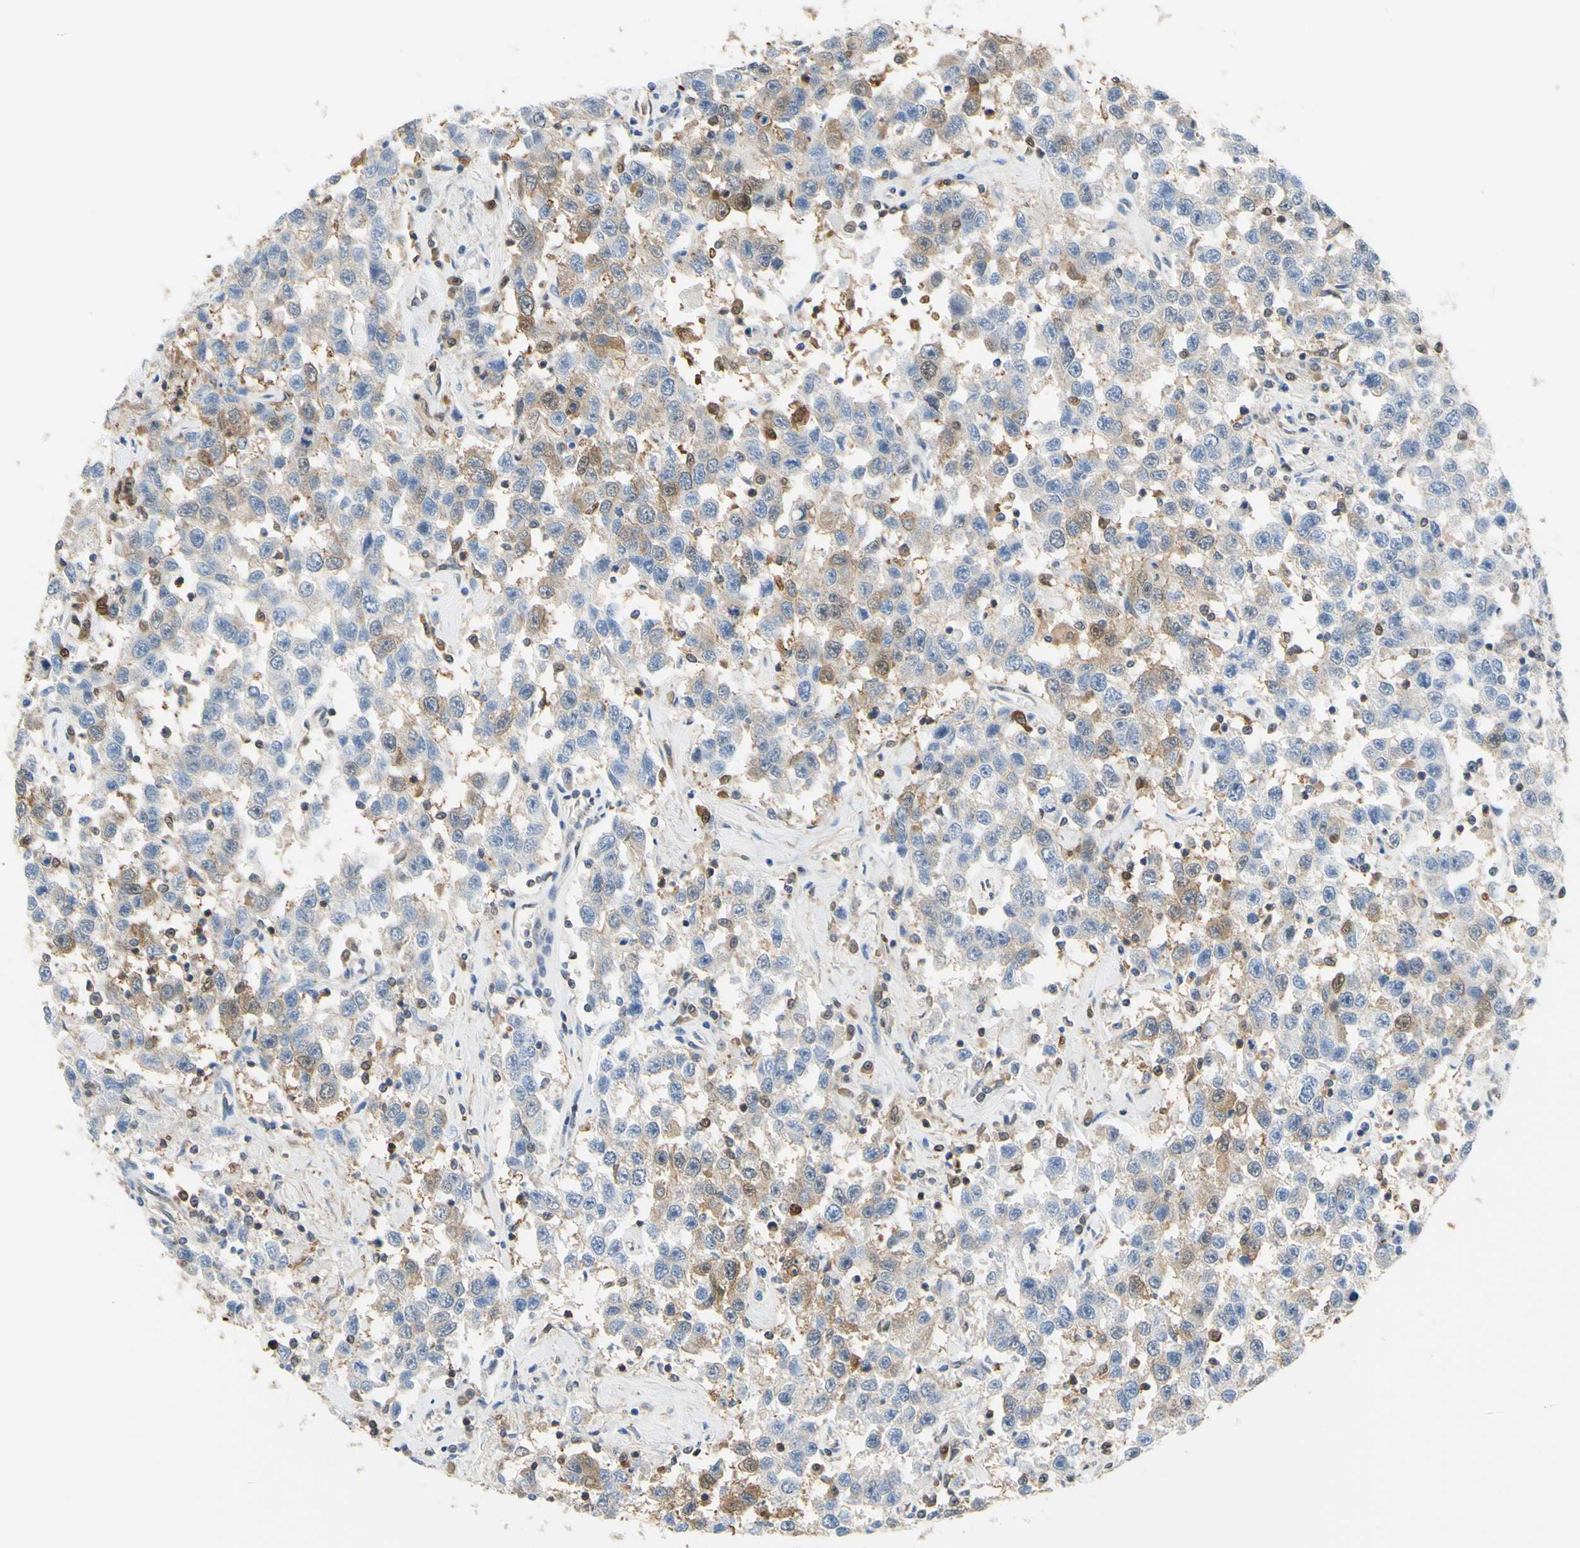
{"staining": {"intensity": "weak", "quantity": "25%-75%", "location": "cytoplasmic/membranous"}, "tissue": "testis cancer", "cell_type": "Tumor cells", "image_type": "cancer", "snomed": [{"axis": "morphology", "description": "Seminoma, NOS"}, {"axis": "topography", "description": "Testis"}], "caption": "High-magnification brightfield microscopy of seminoma (testis) stained with DAB (brown) and counterstained with hematoxylin (blue). tumor cells exhibit weak cytoplasmic/membranous staining is present in about25%-75% of cells.", "gene": "UPK3B", "patient": {"sex": "male", "age": 41}}